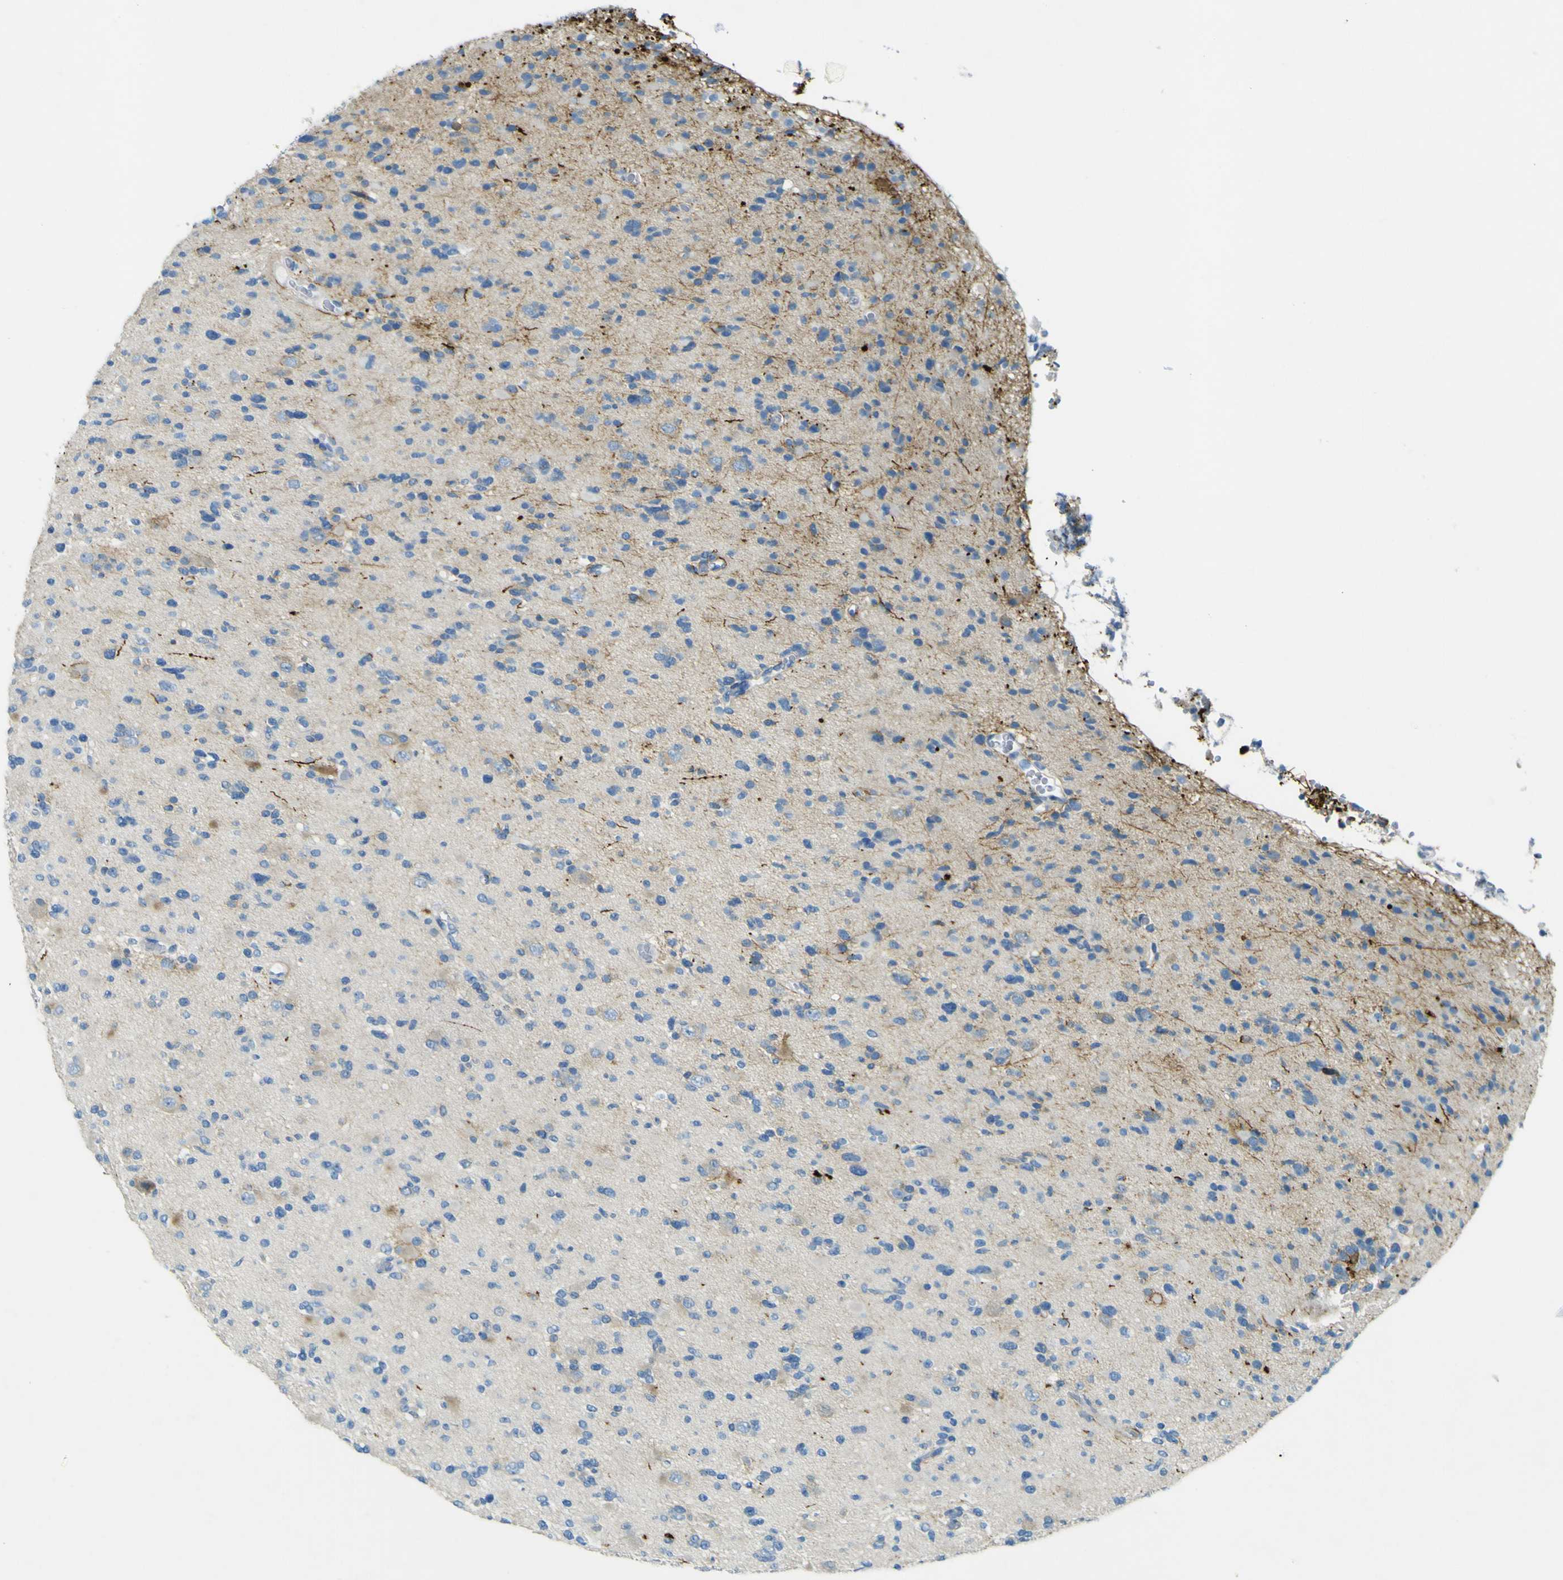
{"staining": {"intensity": "moderate", "quantity": "<25%", "location": "cytoplasmic/membranous"}, "tissue": "glioma", "cell_type": "Tumor cells", "image_type": "cancer", "snomed": [{"axis": "morphology", "description": "Glioma, malignant, Low grade"}, {"axis": "topography", "description": "Brain"}], "caption": "The histopathology image demonstrates immunohistochemical staining of glioma. There is moderate cytoplasmic/membranous positivity is appreciated in about <25% of tumor cells.", "gene": "SORCS1", "patient": {"sex": "female", "age": 22}}